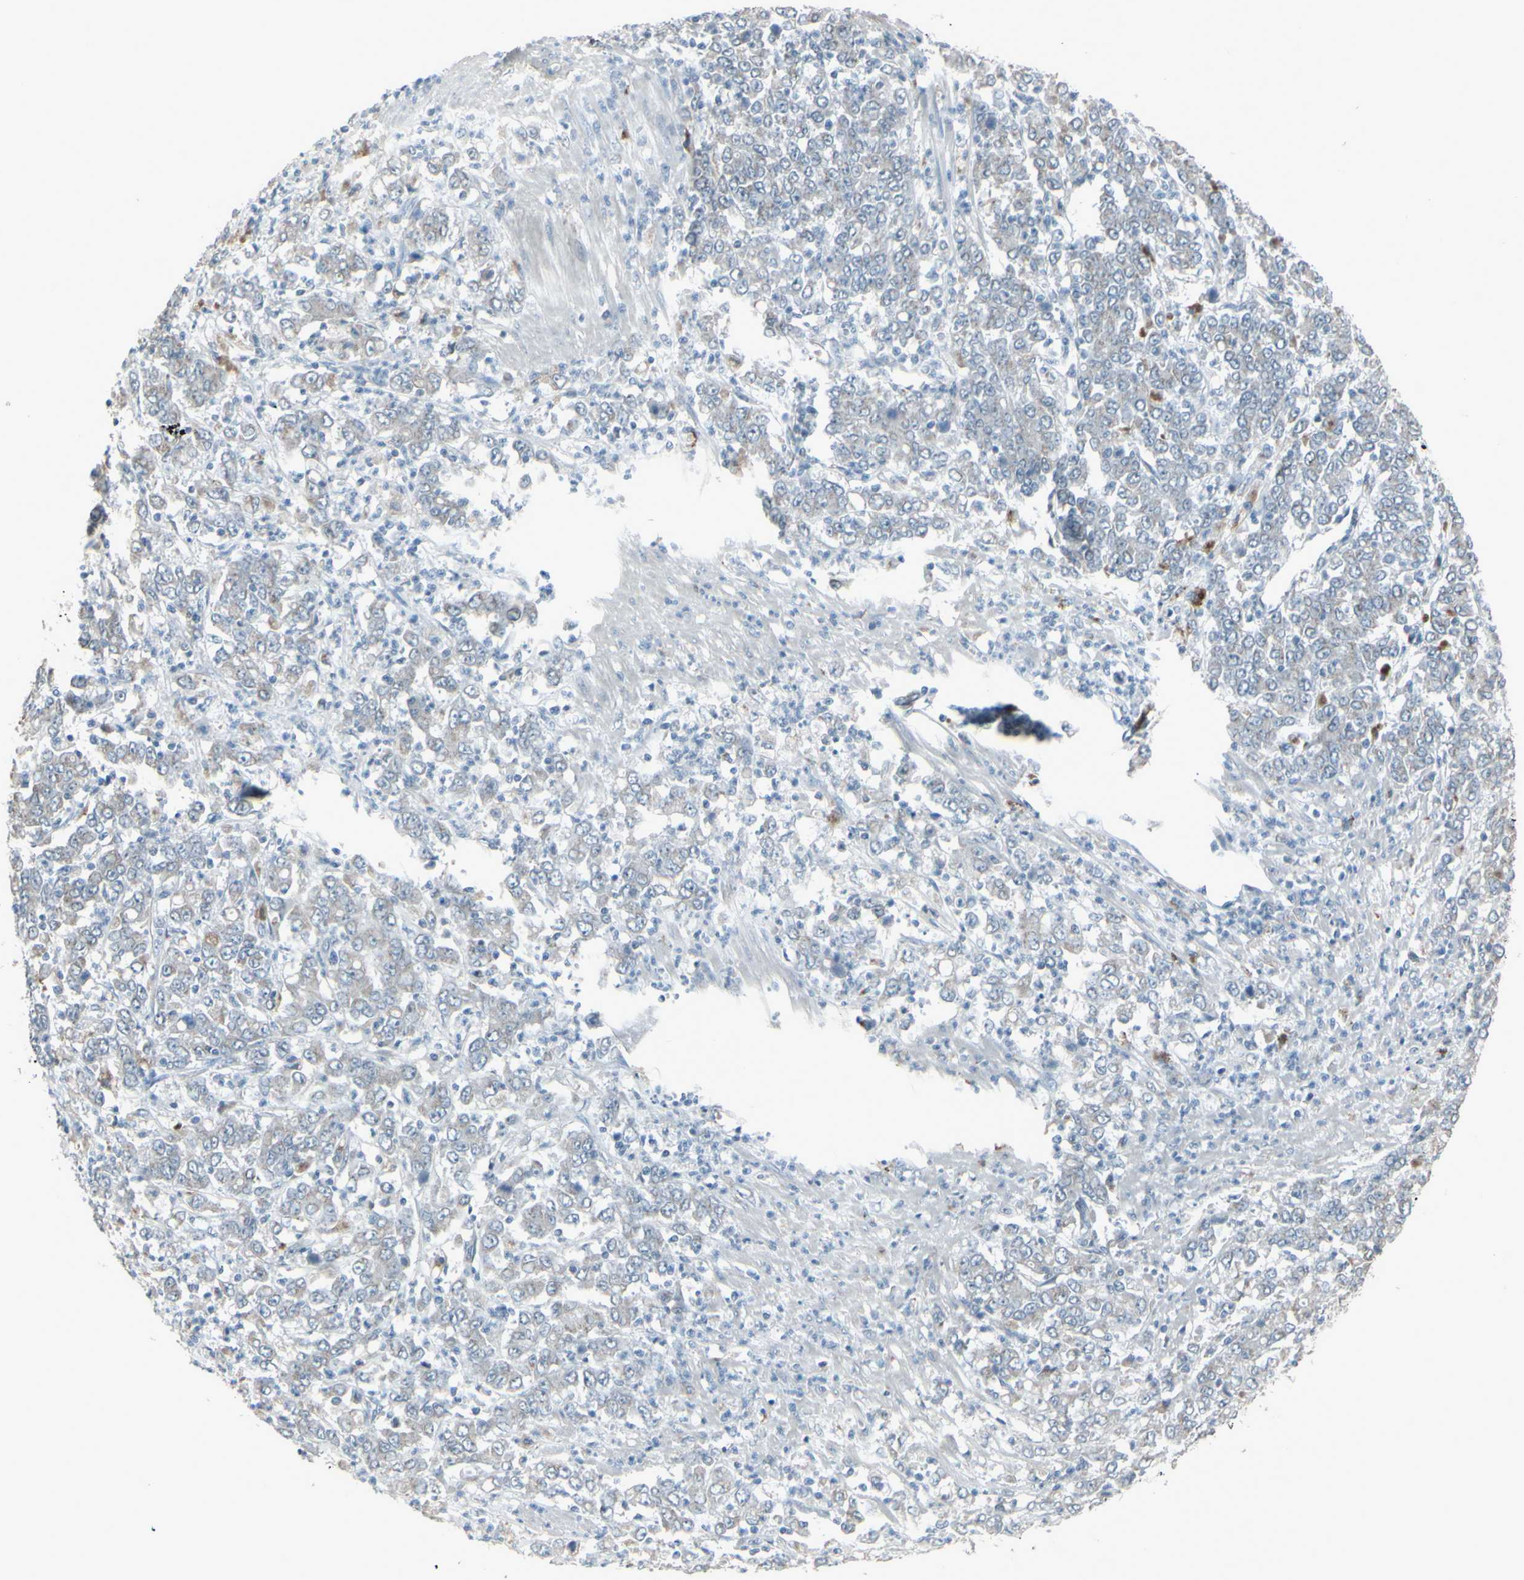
{"staining": {"intensity": "weak", "quantity": "<25%", "location": "cytoplasmic/membranous"}, "tissue": "stomach cancer", "cell_type": "Tumor cells", "image_type": "cancer", "snomed": [{"axis": "morphology", "description": "Adenocarcinoma, NOS"}, {"axis": "topography", "description": "Stomach, lower"}], "caption": "High power microscopy photomicrograph of an immunohistochemistry (IHC) image of stomach cancer (adenocarcinoma), revealing no significant staining in tumor cells.", "gene": "CD79B", "patient": {"sex": "female", "age": 71}}